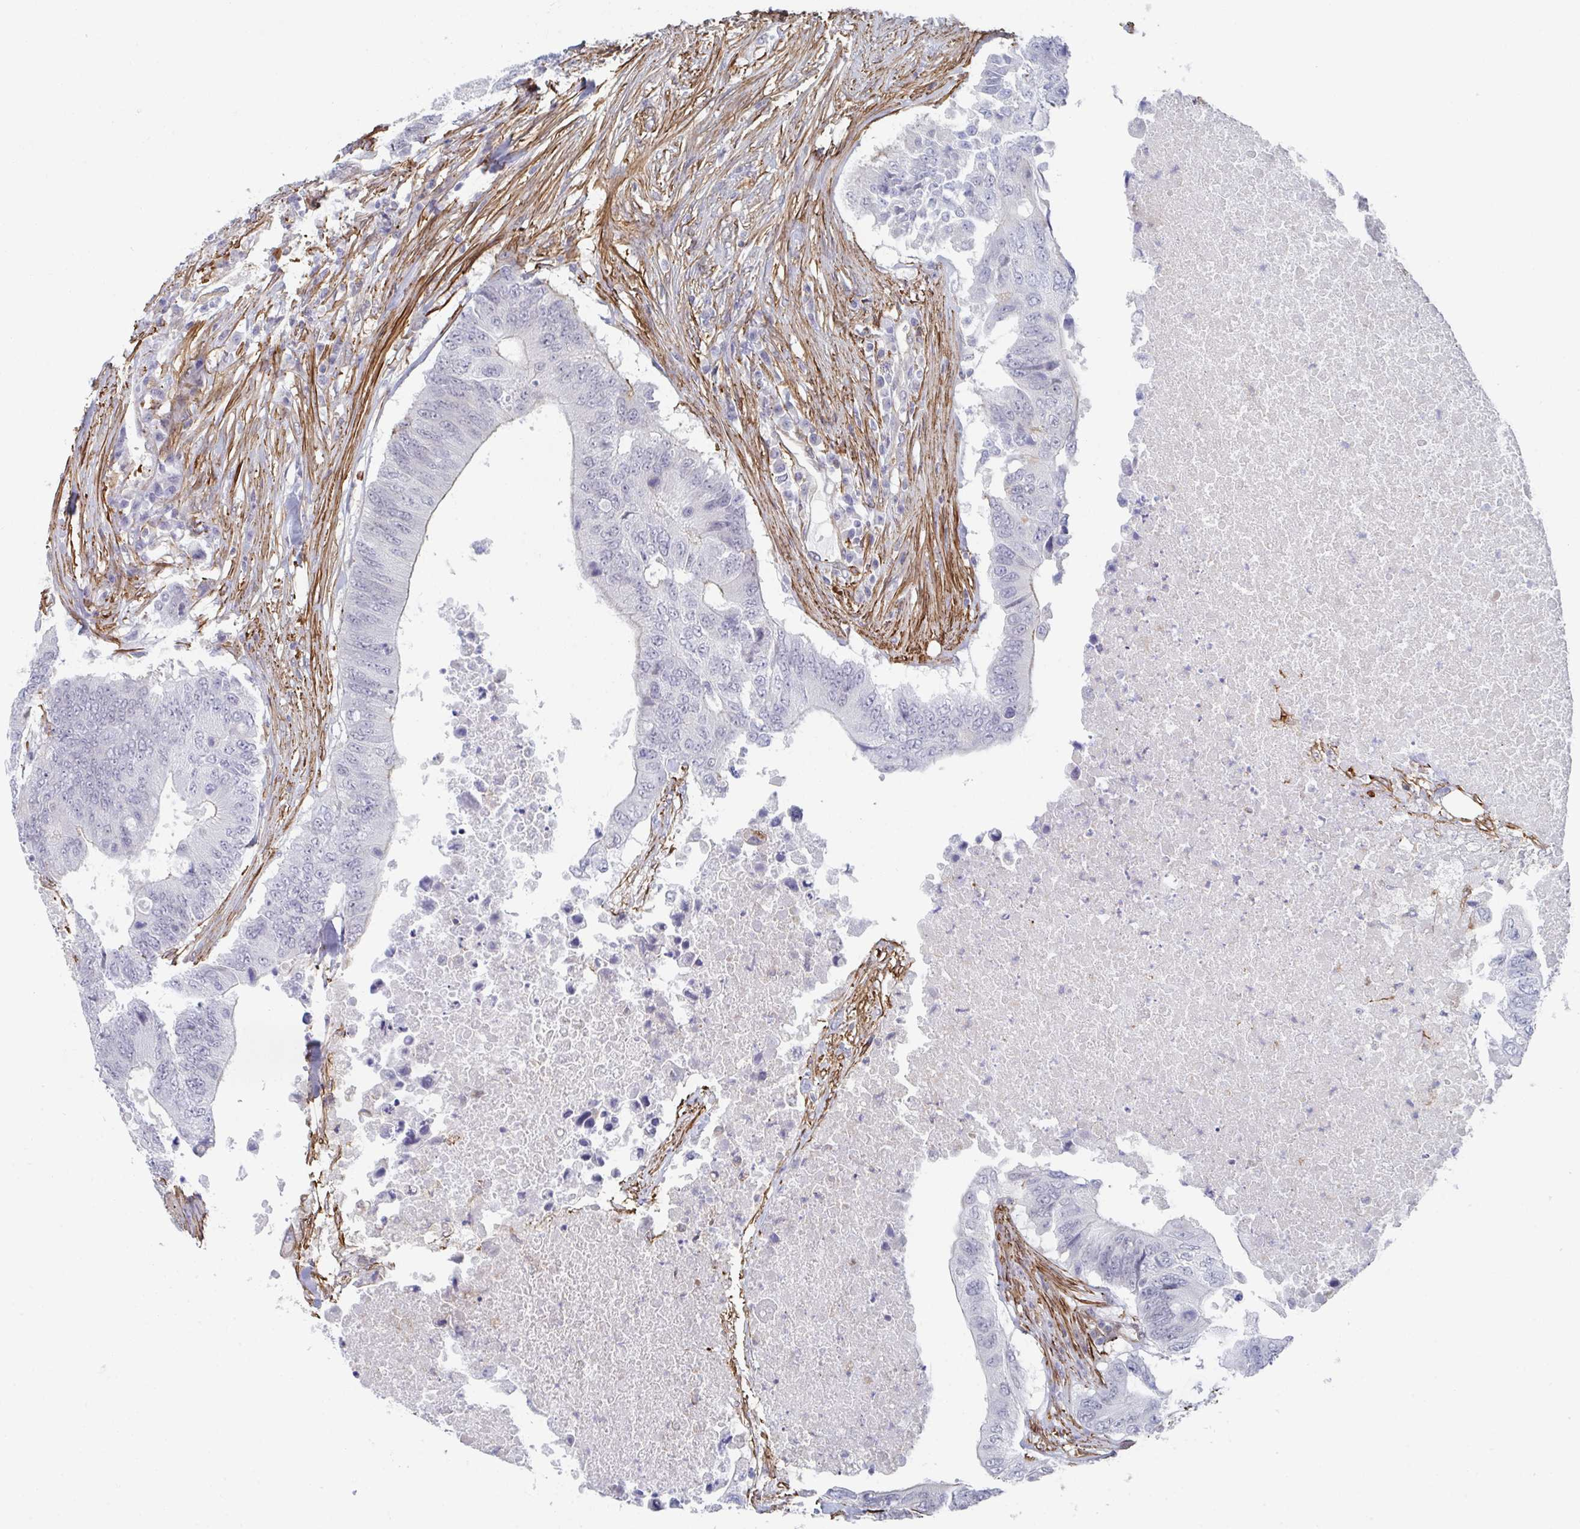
{"staining": {"intensity": "negative", "quantity": "none", "location": "none"}, "tissue": "colorectal cancer", "cell_type": "Tumor cells", "image_type": "cancer", "snomed": [{"axis": "morphology", "description": "Adenocarcinoma, NOS"}, {"axis": "topography", "description": "Colon"}], "caption": "High magnification brightfield microscopy of colorectal adenocarcinoma stained with DAB (3,3'-diaminobenzidine) (brown) and counterstained with hematoxylin (blue): tumor cells show no significant expression.", "gene": "NEURL4", "patient": {"sex": "male", "age": 71}}